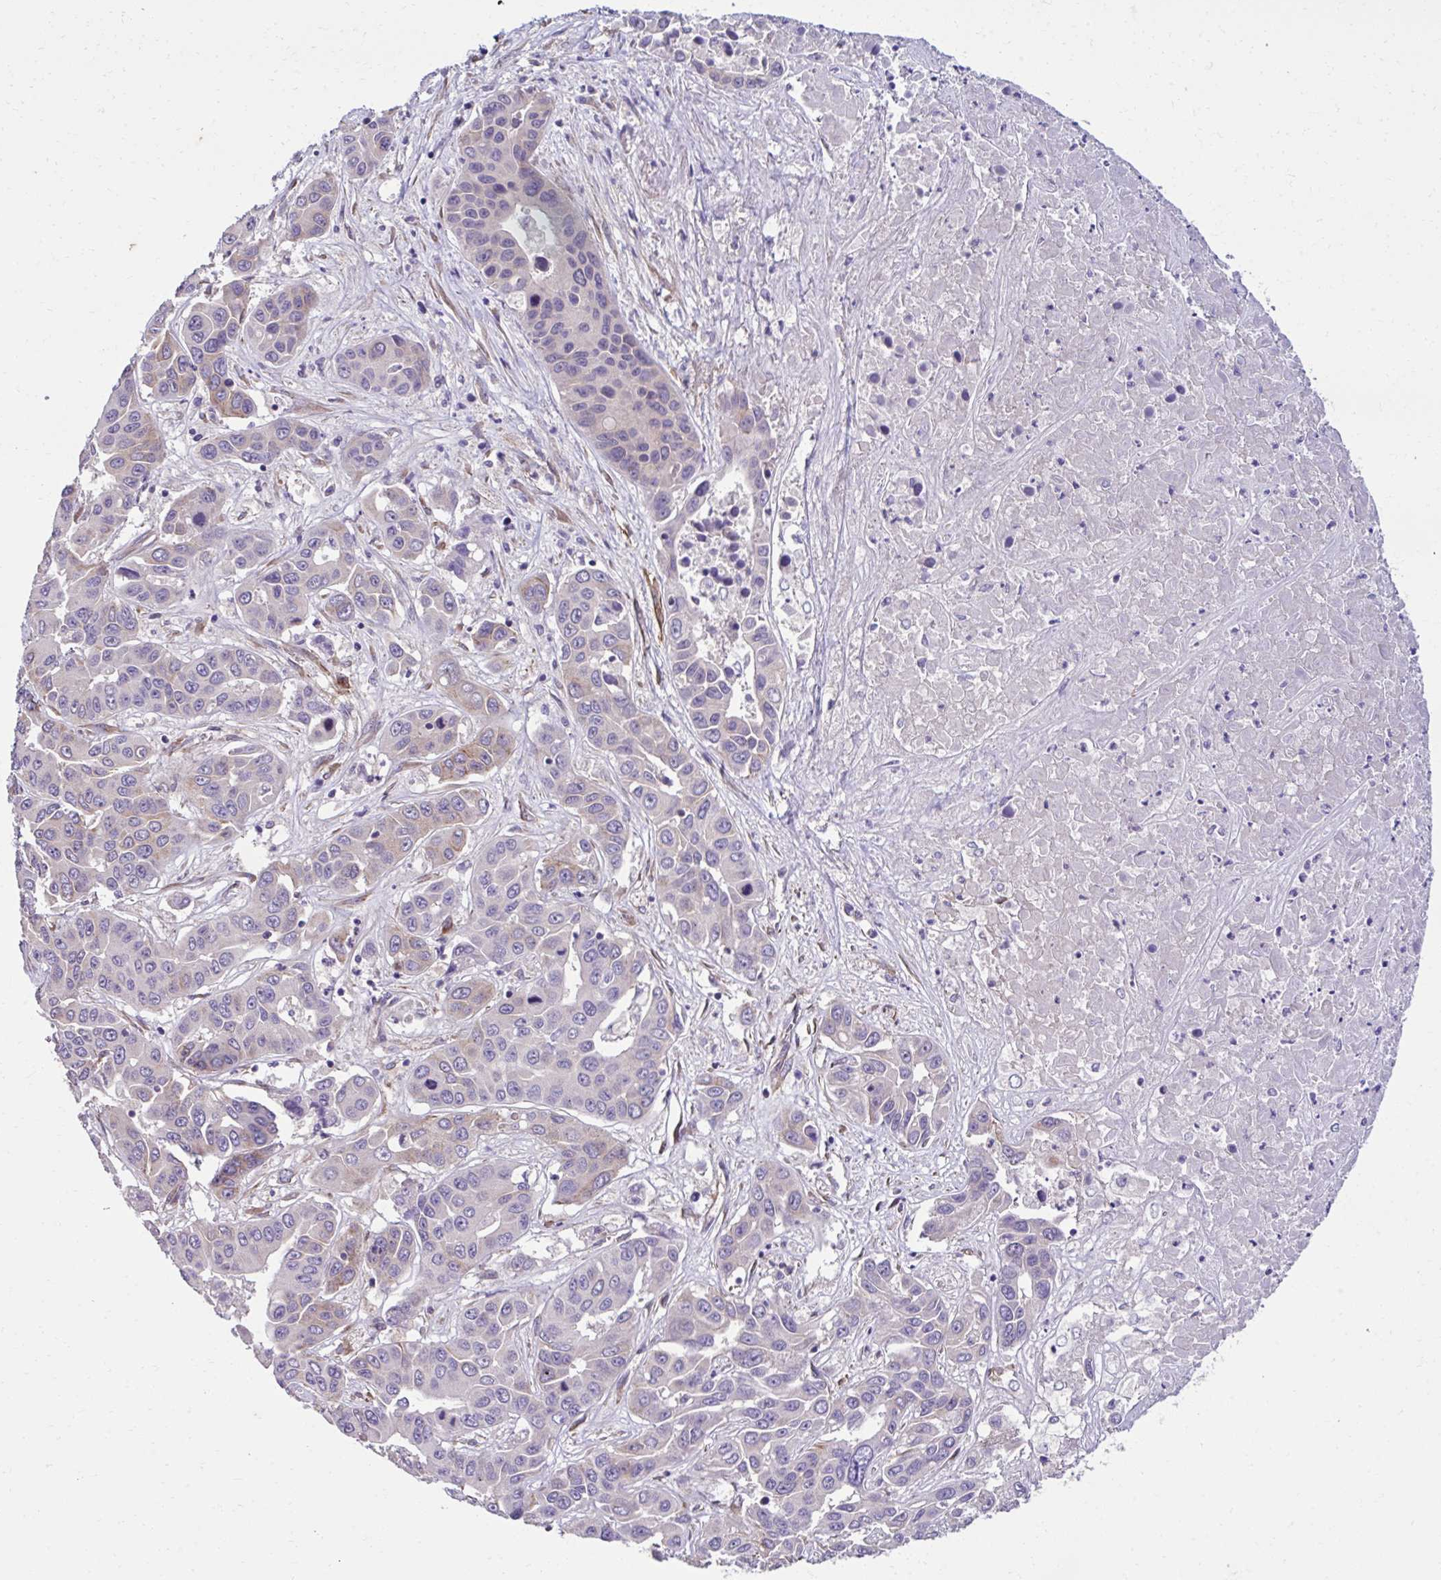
{"staining": {"intensity": "negative", "quantity": "none", "location": "none"}, "tissue": "liver cancer", "cell_type": "Tumor cells", "image_type": "cancer", "snomed": [{"axis": "morphology", "description": "Cholangiocarcinoma"}, {"axis": "topography", "description": "Liver"}], "caption": "Immunohistochemical staining of human liver cancer exhibits no significant expression in tumor cells. (Stains: DAB immunohistochemistry with hematoxylin counter stain, Microscopy: brightfield microscopy at high magnification).", "gene": "TRIM52", "patient": {"sex": "female", "age": 52}}